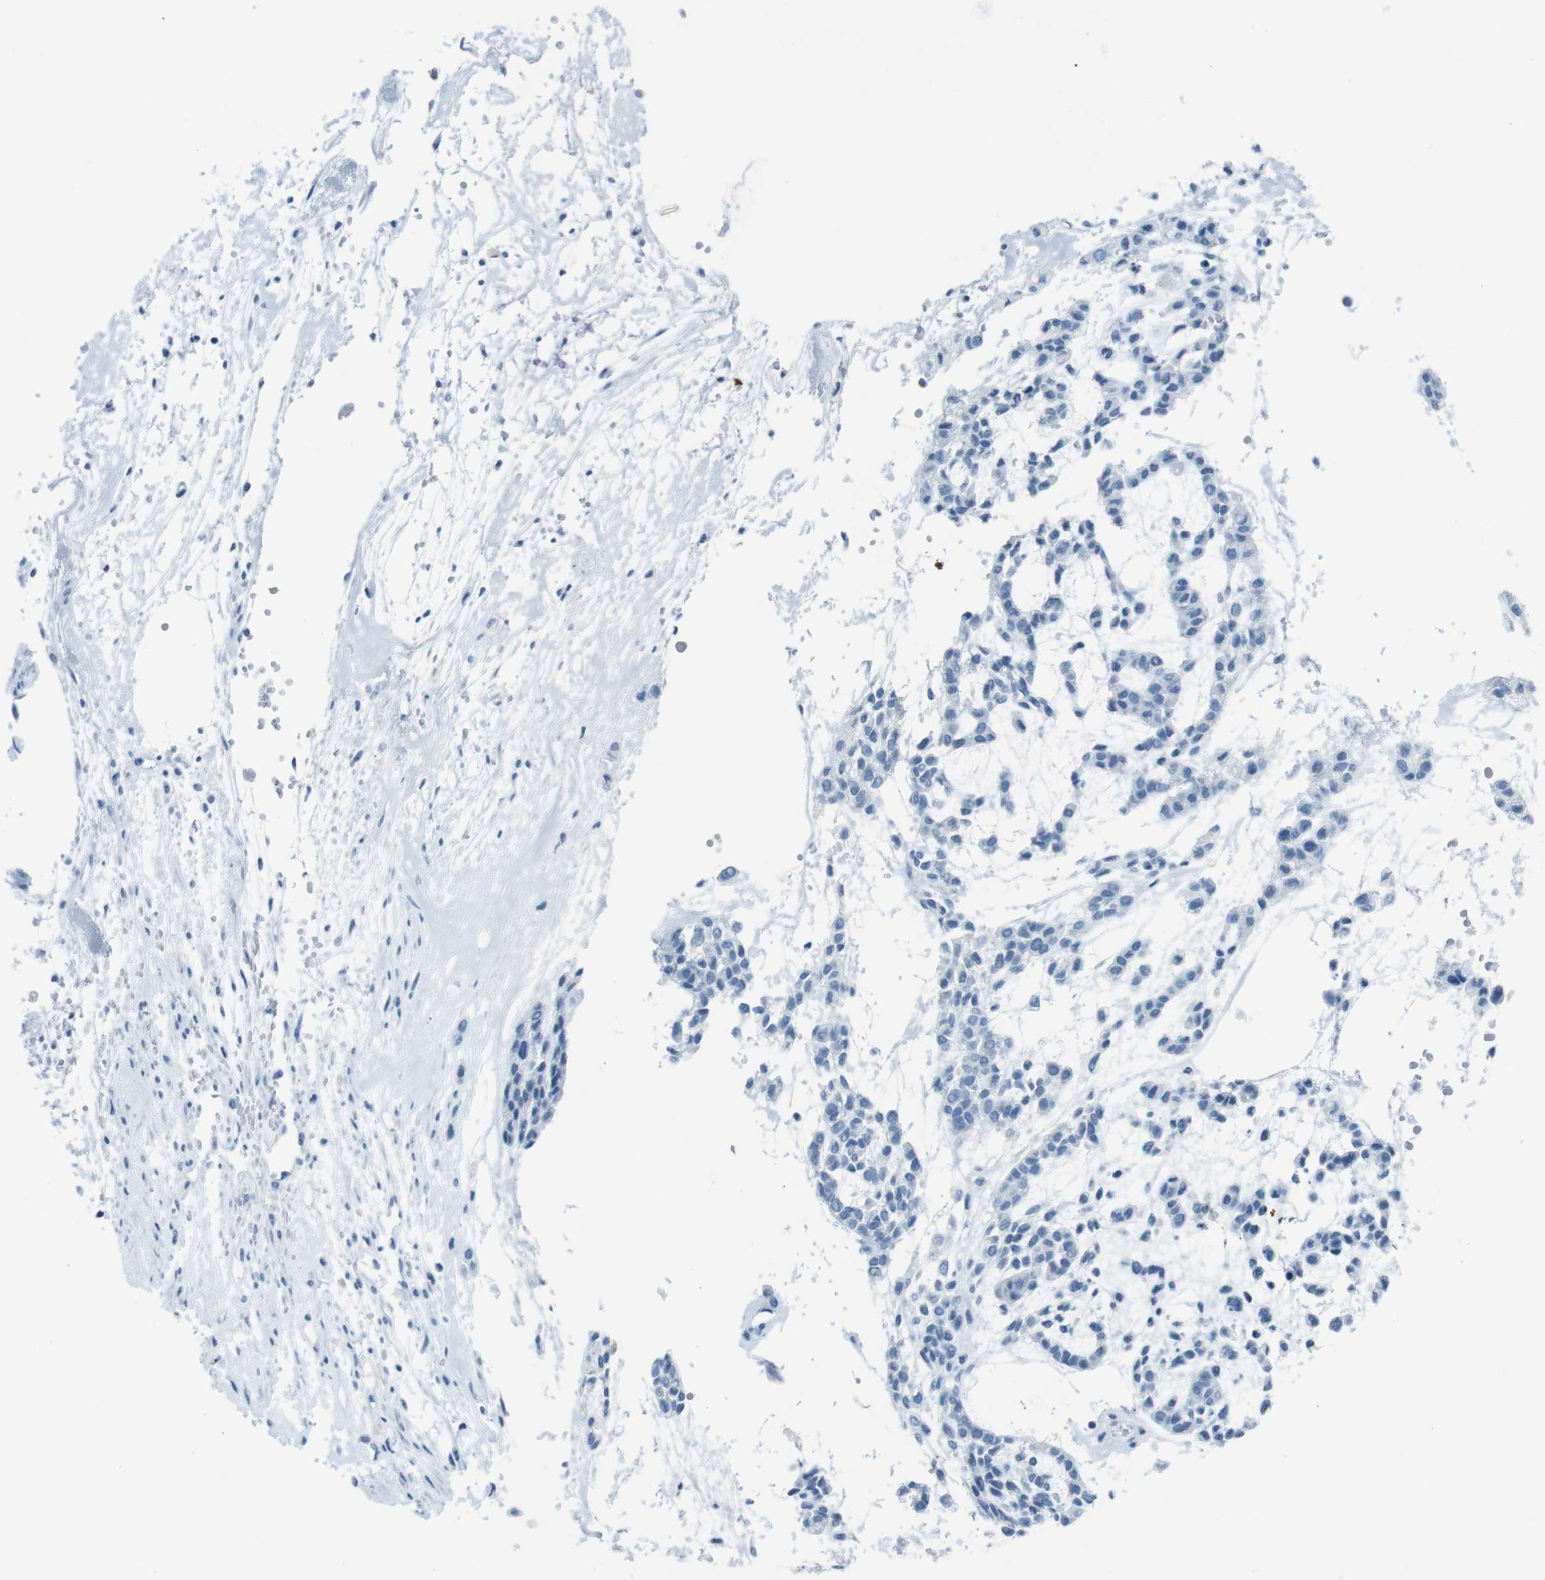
{"staining": {"intensity": "negative", "quantity": "none", "location": "none"}, "tissue": "head and neck cancer", "cell_type": "Tumor cells", "image_type": "cancer", "snomed": [{"axis": "morphology", "description": "Adenocarcinoma, NOS"}, {"axis": "morphology", "description": "Adenoma, NOS"}, {"axis": "topography", "description": "Head-Neck"}], "caption": "Tumor cells show no significant staining in adenoma (head and neck).", "gene": "TMEM207", "patient": {"sex": "female", "age": 55}}